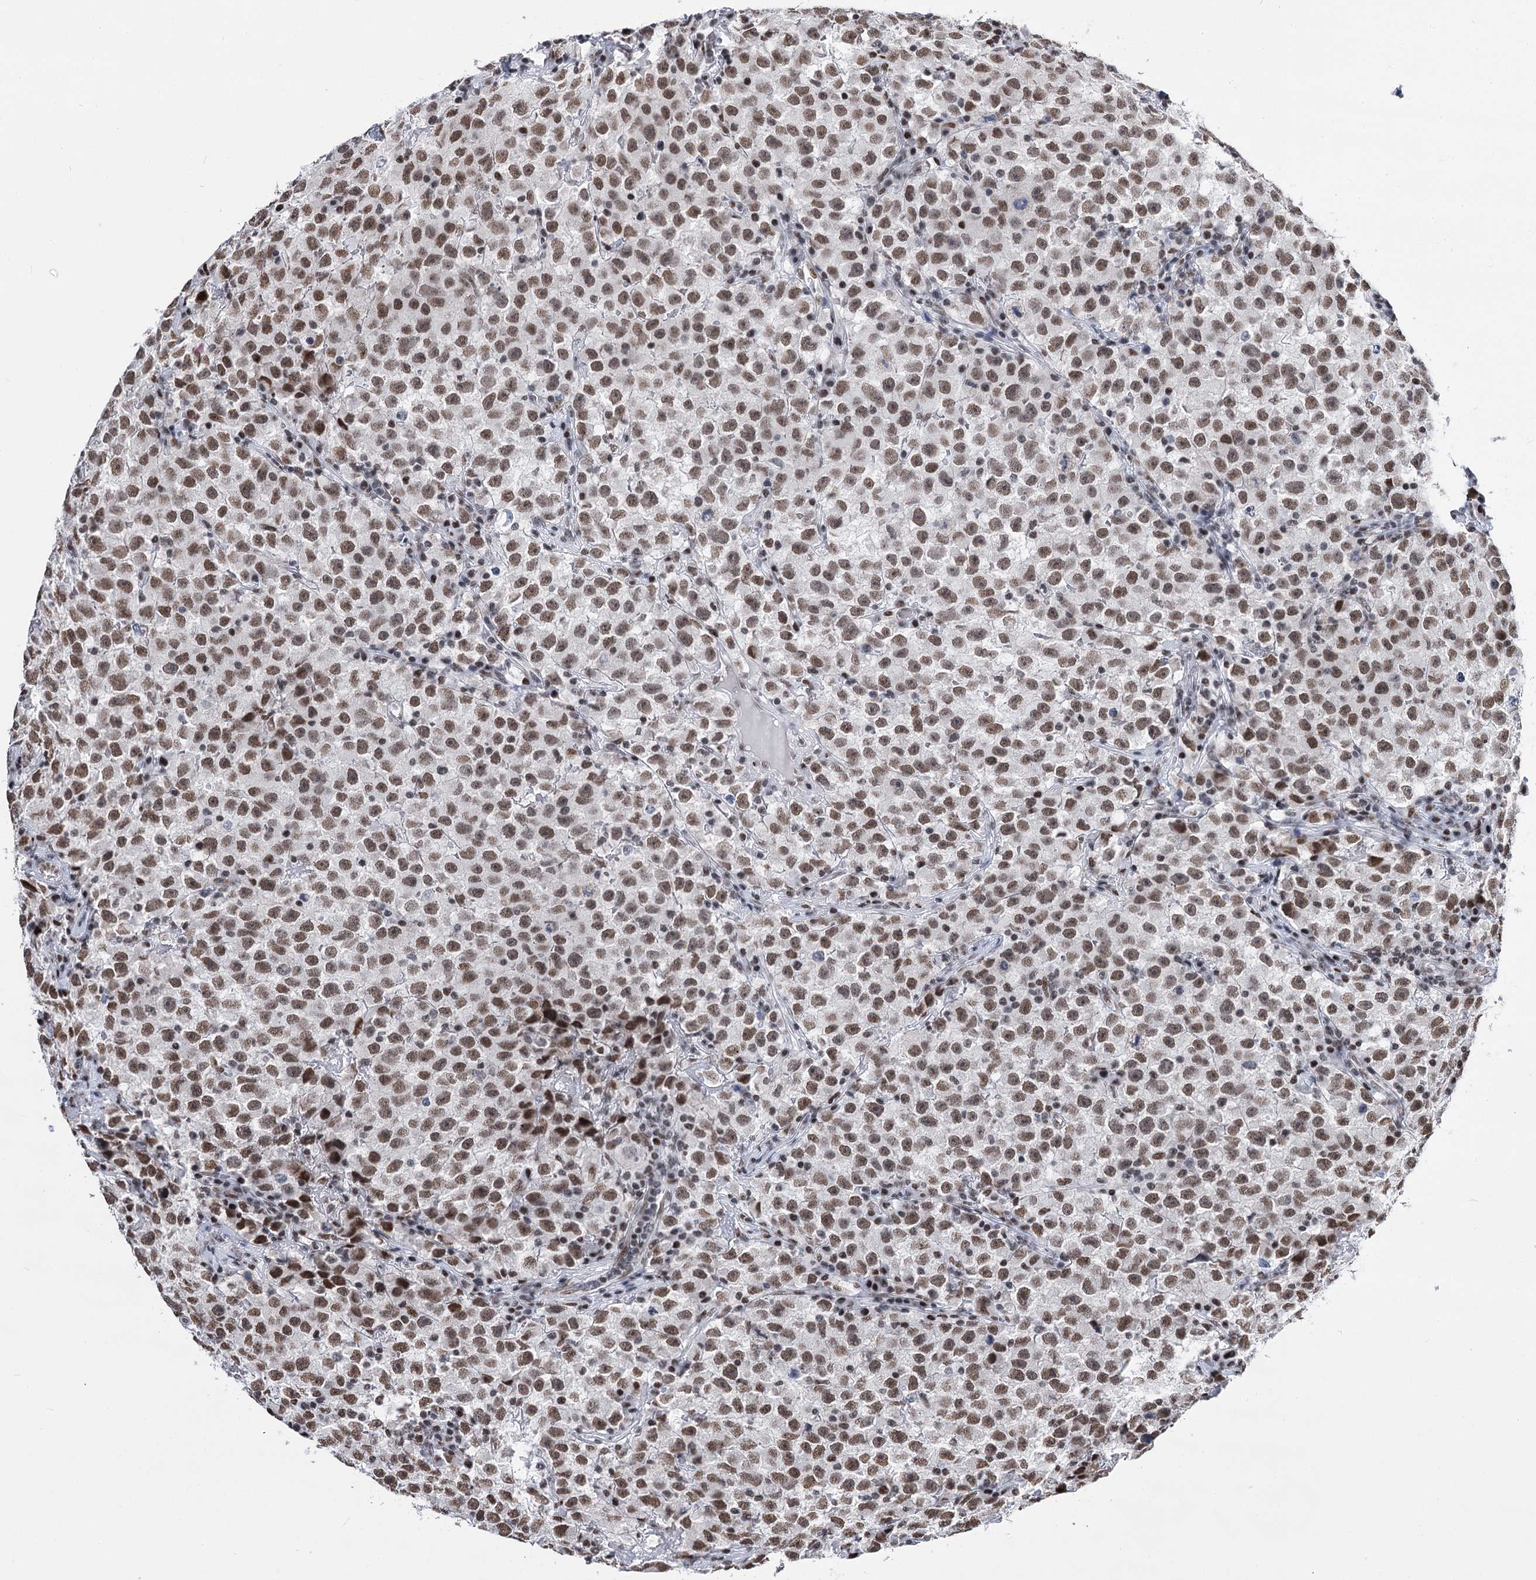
{"staining": {"intensity": "moderate", "quantity": ">75%", "location": "nuclear"}, "tissue": "testis cancer", "cell_type": "Tumor cells", "image_type": "cancer", "snomed": [{"axis": "morphology", "description": "Seminoma, NOS"}, {"axis": "topography", "description": "Testis"}], "caption": "The immunohistochemical stain highlights moderate nuclear expression in tumor cells of testis cancer (seminoma) tissue. The protein of interest is shown in brown color, while the nuclei are stained blue.", "gene": "POU4F3", "patient": {"sex": "male", "age": 22}}